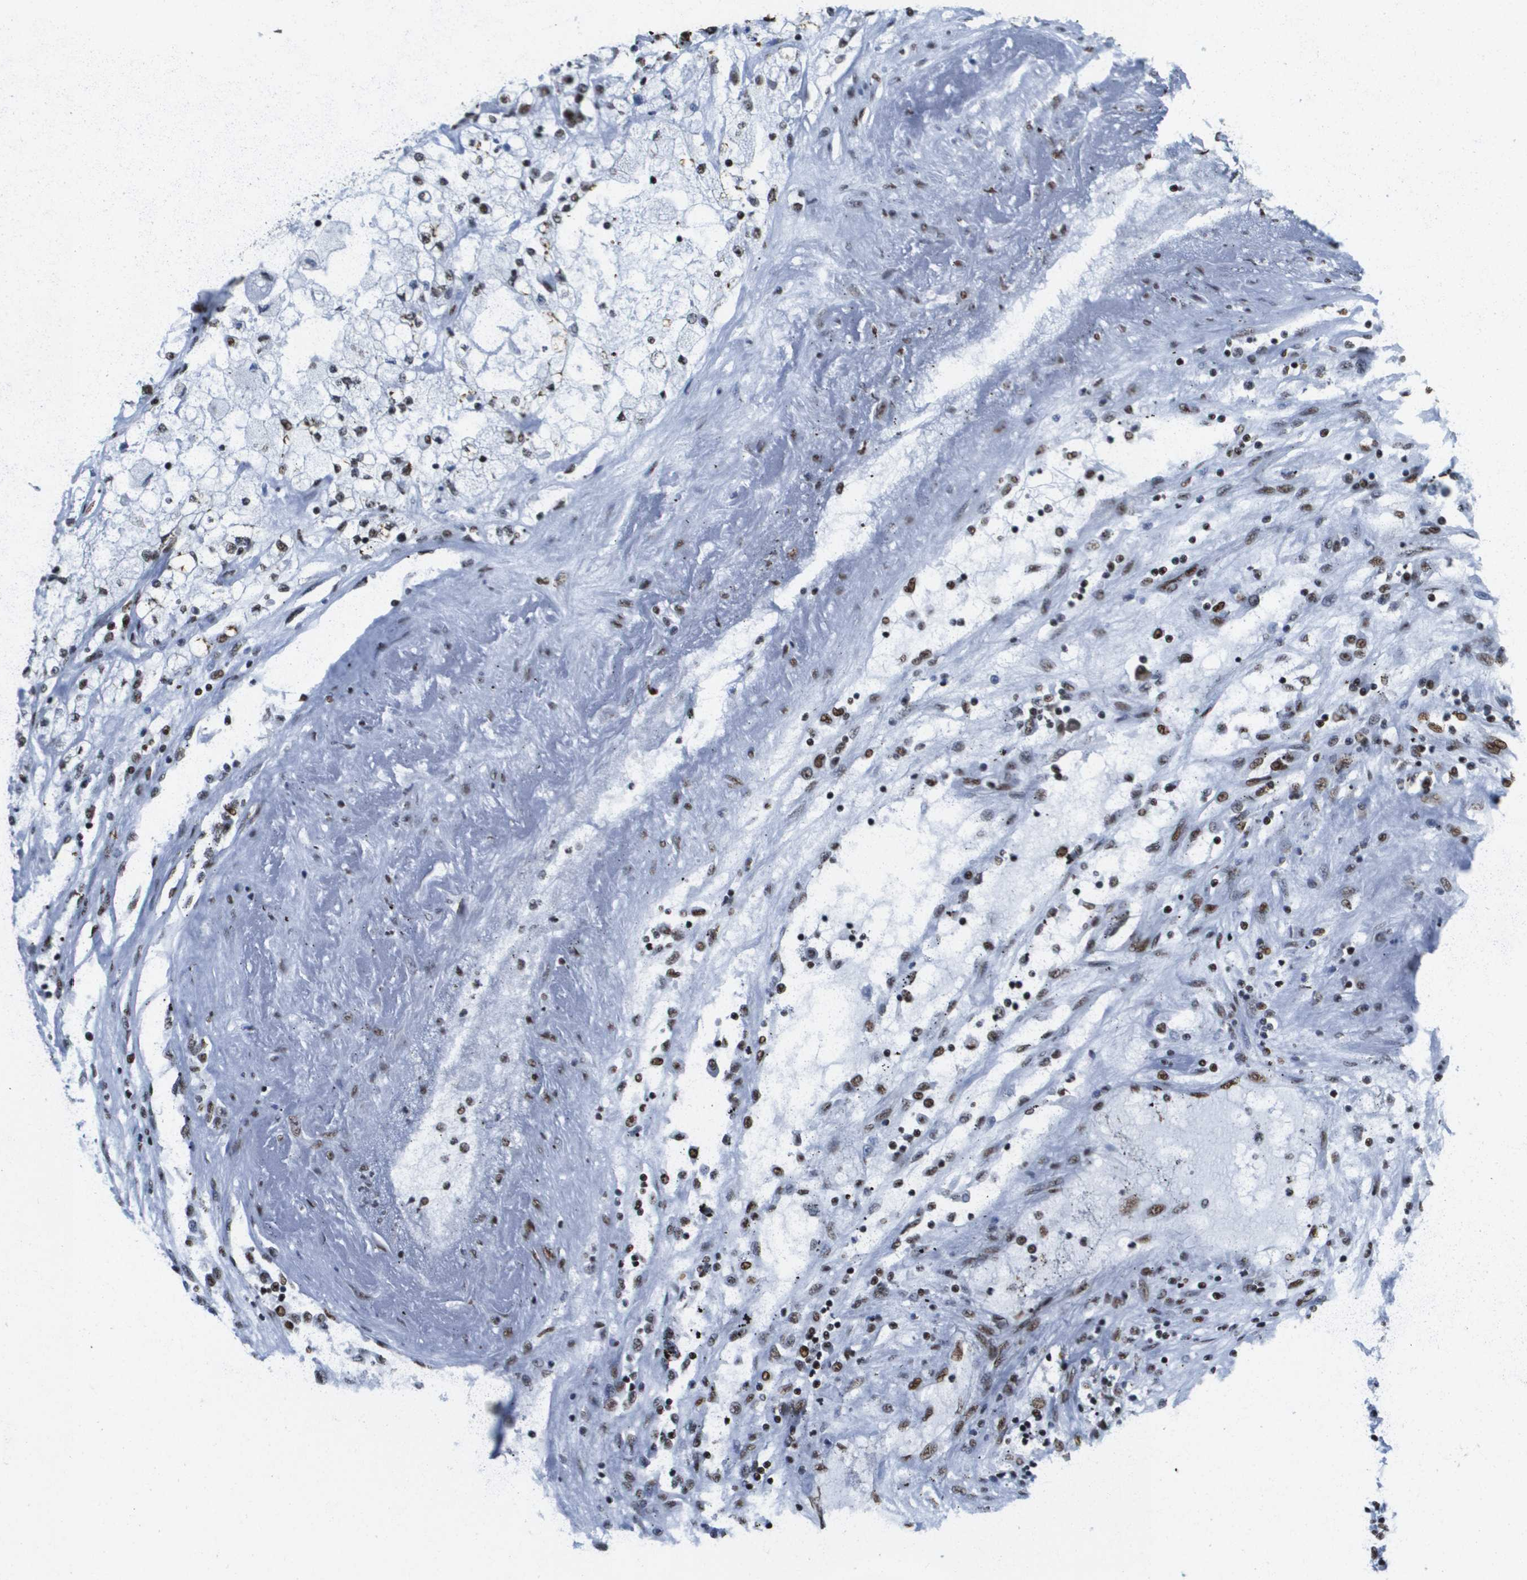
{"staining": {"intensity": "strong", "quantity": ">75%", "location": "nuclear"}, "tissue": "renal cancer", "cell_type": "Tumor cells", "image_type": "cancer", "snomed": [{"axis": "morphology", "description": "Adenocarcinoma, NOS"}, {"axis": "topography", "description": "Kidney"}], "caption": "The image shows immunohistochemical staining of adenocarcinoma (renal). There is strong nuclear expression is seen in approximately >75% of tumor cells.", "gene": "NSRP1", "patient": {"sex": "female", "age": 52}}